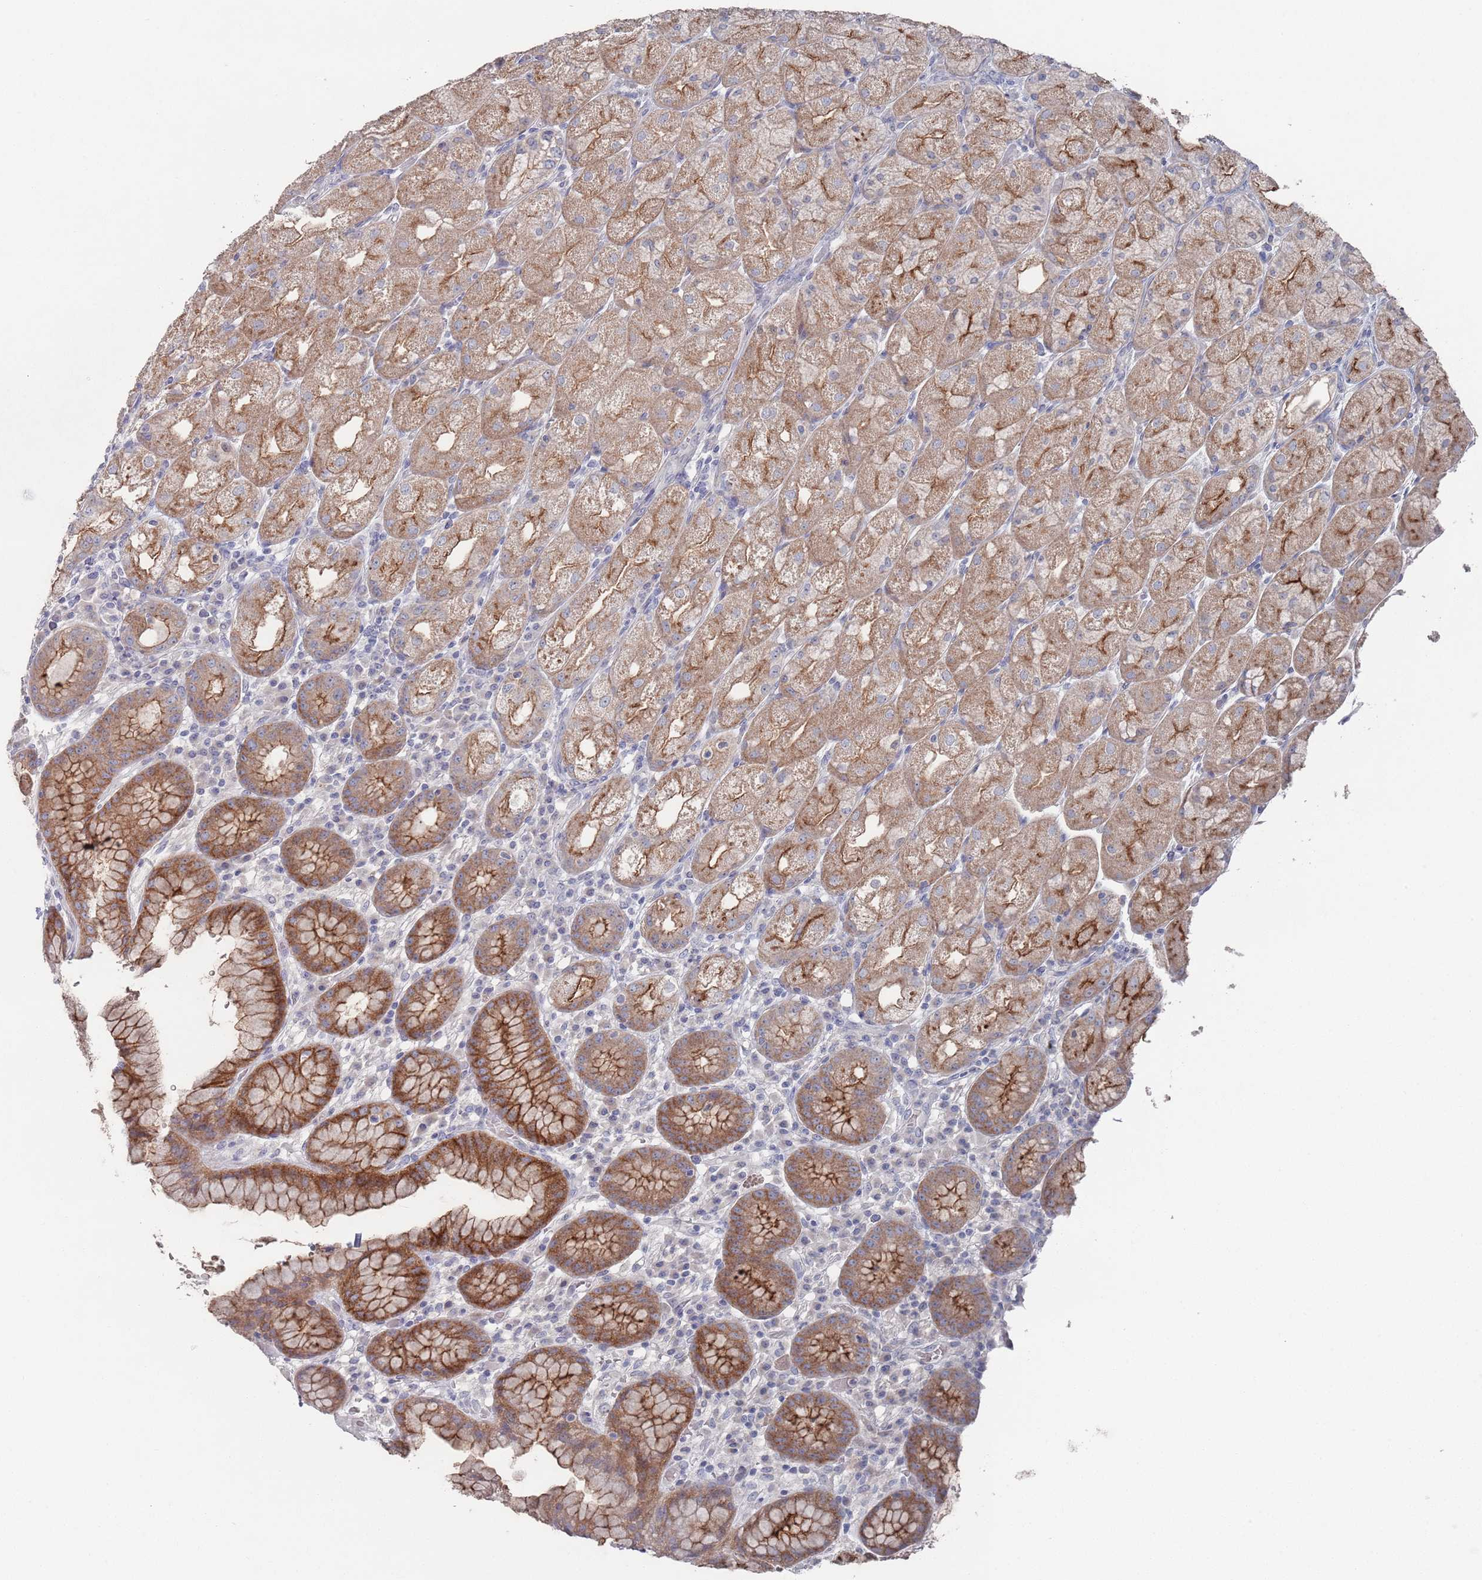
{"staining": {"intensity": "moderate", "quantity": ">75%", "location": "cytoplasmic/membranous"}, "tissue": "stomach", "cell_type": "Glandular cells", "image_type": "normal", "snomed": [{"axis": "morphology", "description": "Normal tissue, NOS"}, {"axis": "topography", "description": "Stomach, upper"}], "caption": "The immunohistochemical stain labels moderate cytoplasmic/membranous expression in glandular cells of unremarkable stomach.", "gene": "PROM2", "patient": {"sex": "male", "age": 52}}